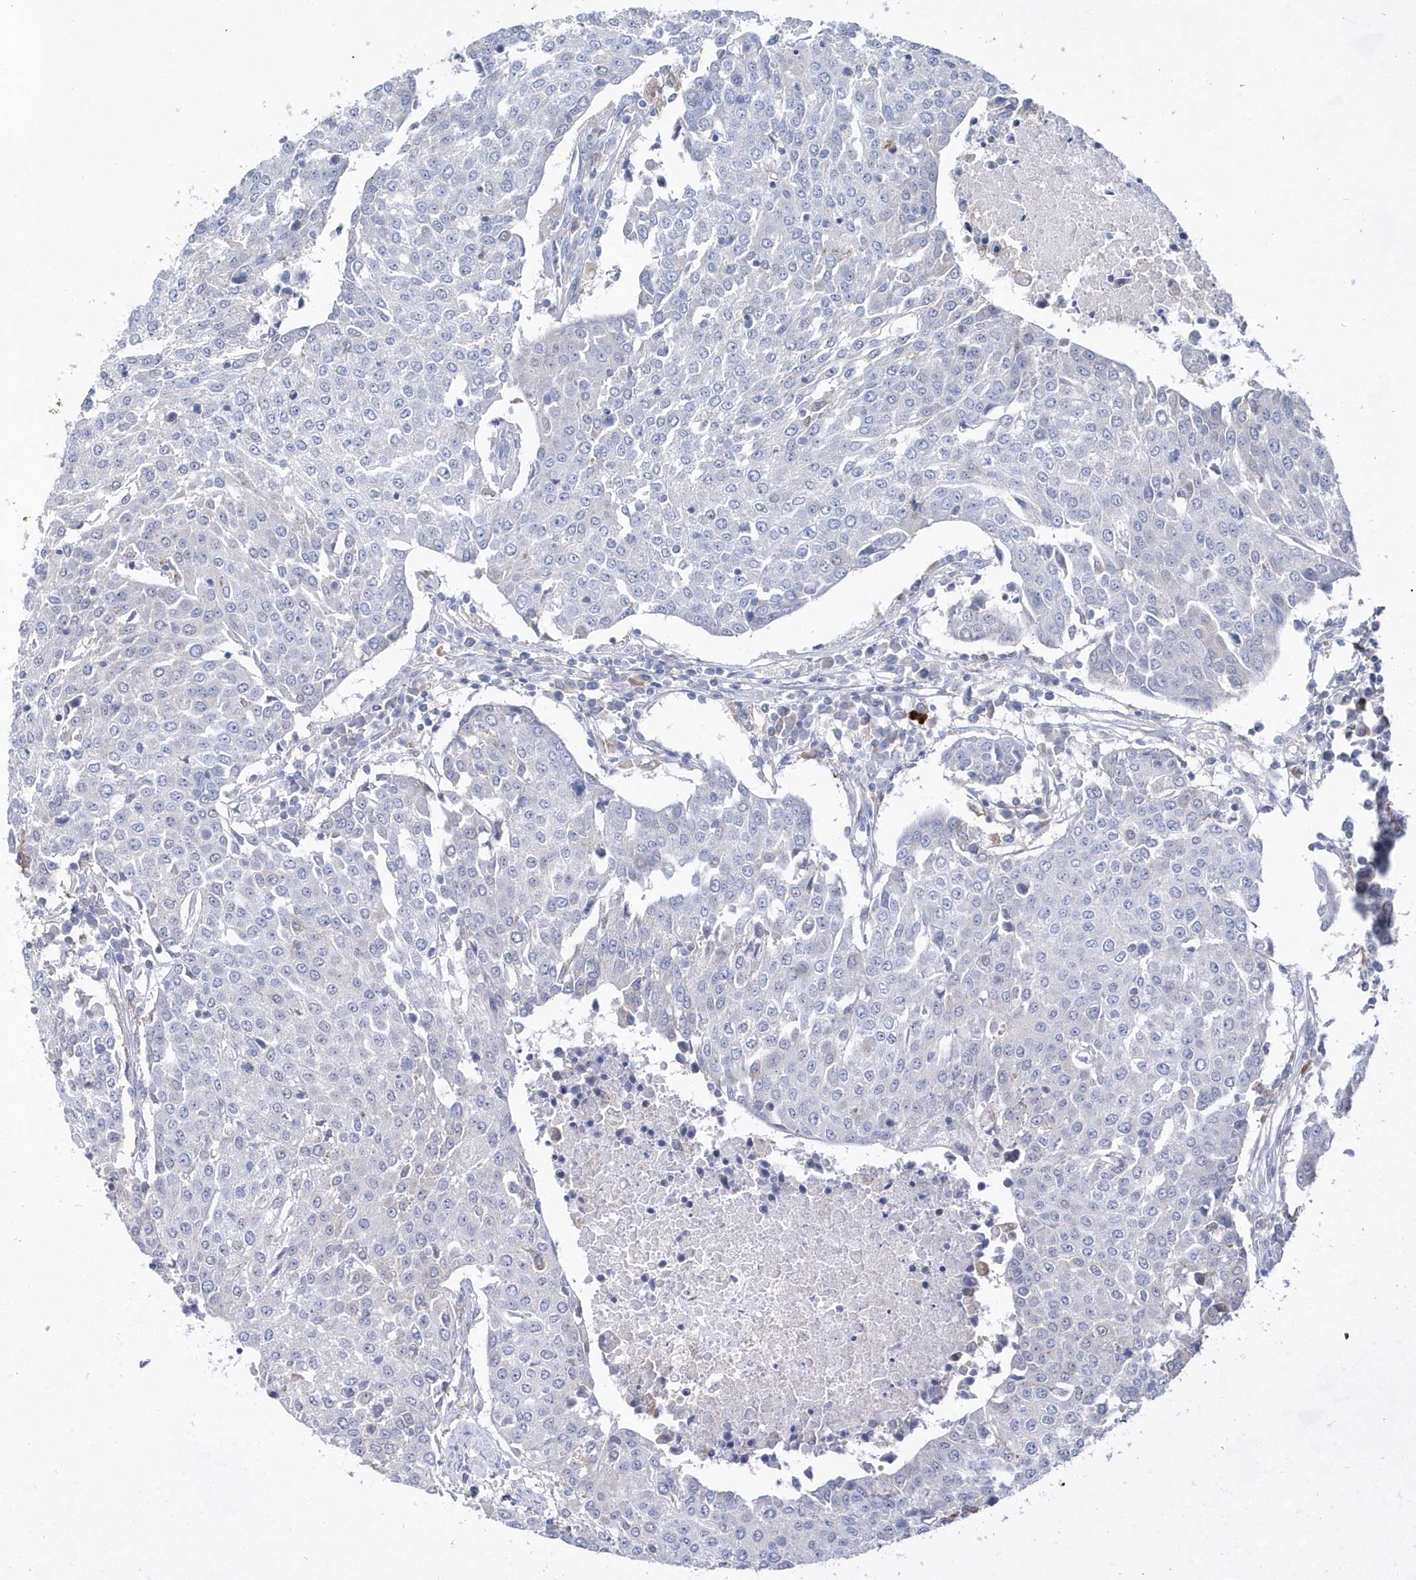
{"staining": {"intensity": "negative", "quantity": "none", "location": "none"}, "tissue": "urothelial cancer", "cell_type": "Tumor cells", "image_type": "cancer", "snomed": [{"axis": "morphology", "description": "Urothelial carcinoma, High grade"}, {"axis": "topography", "description": "Urinary bladder"}], "caption": "Immunohistochemistry (IHC) of human urothelial carcinoma (high-grade) shows no staining in tumor cells. (Brightfield microscopy of DAB (3,3'-diaminobenzidine) immunohistochemistry at high magnification).", "gene": "BDH2", "patient": {"sex": "female", "age": 85}}